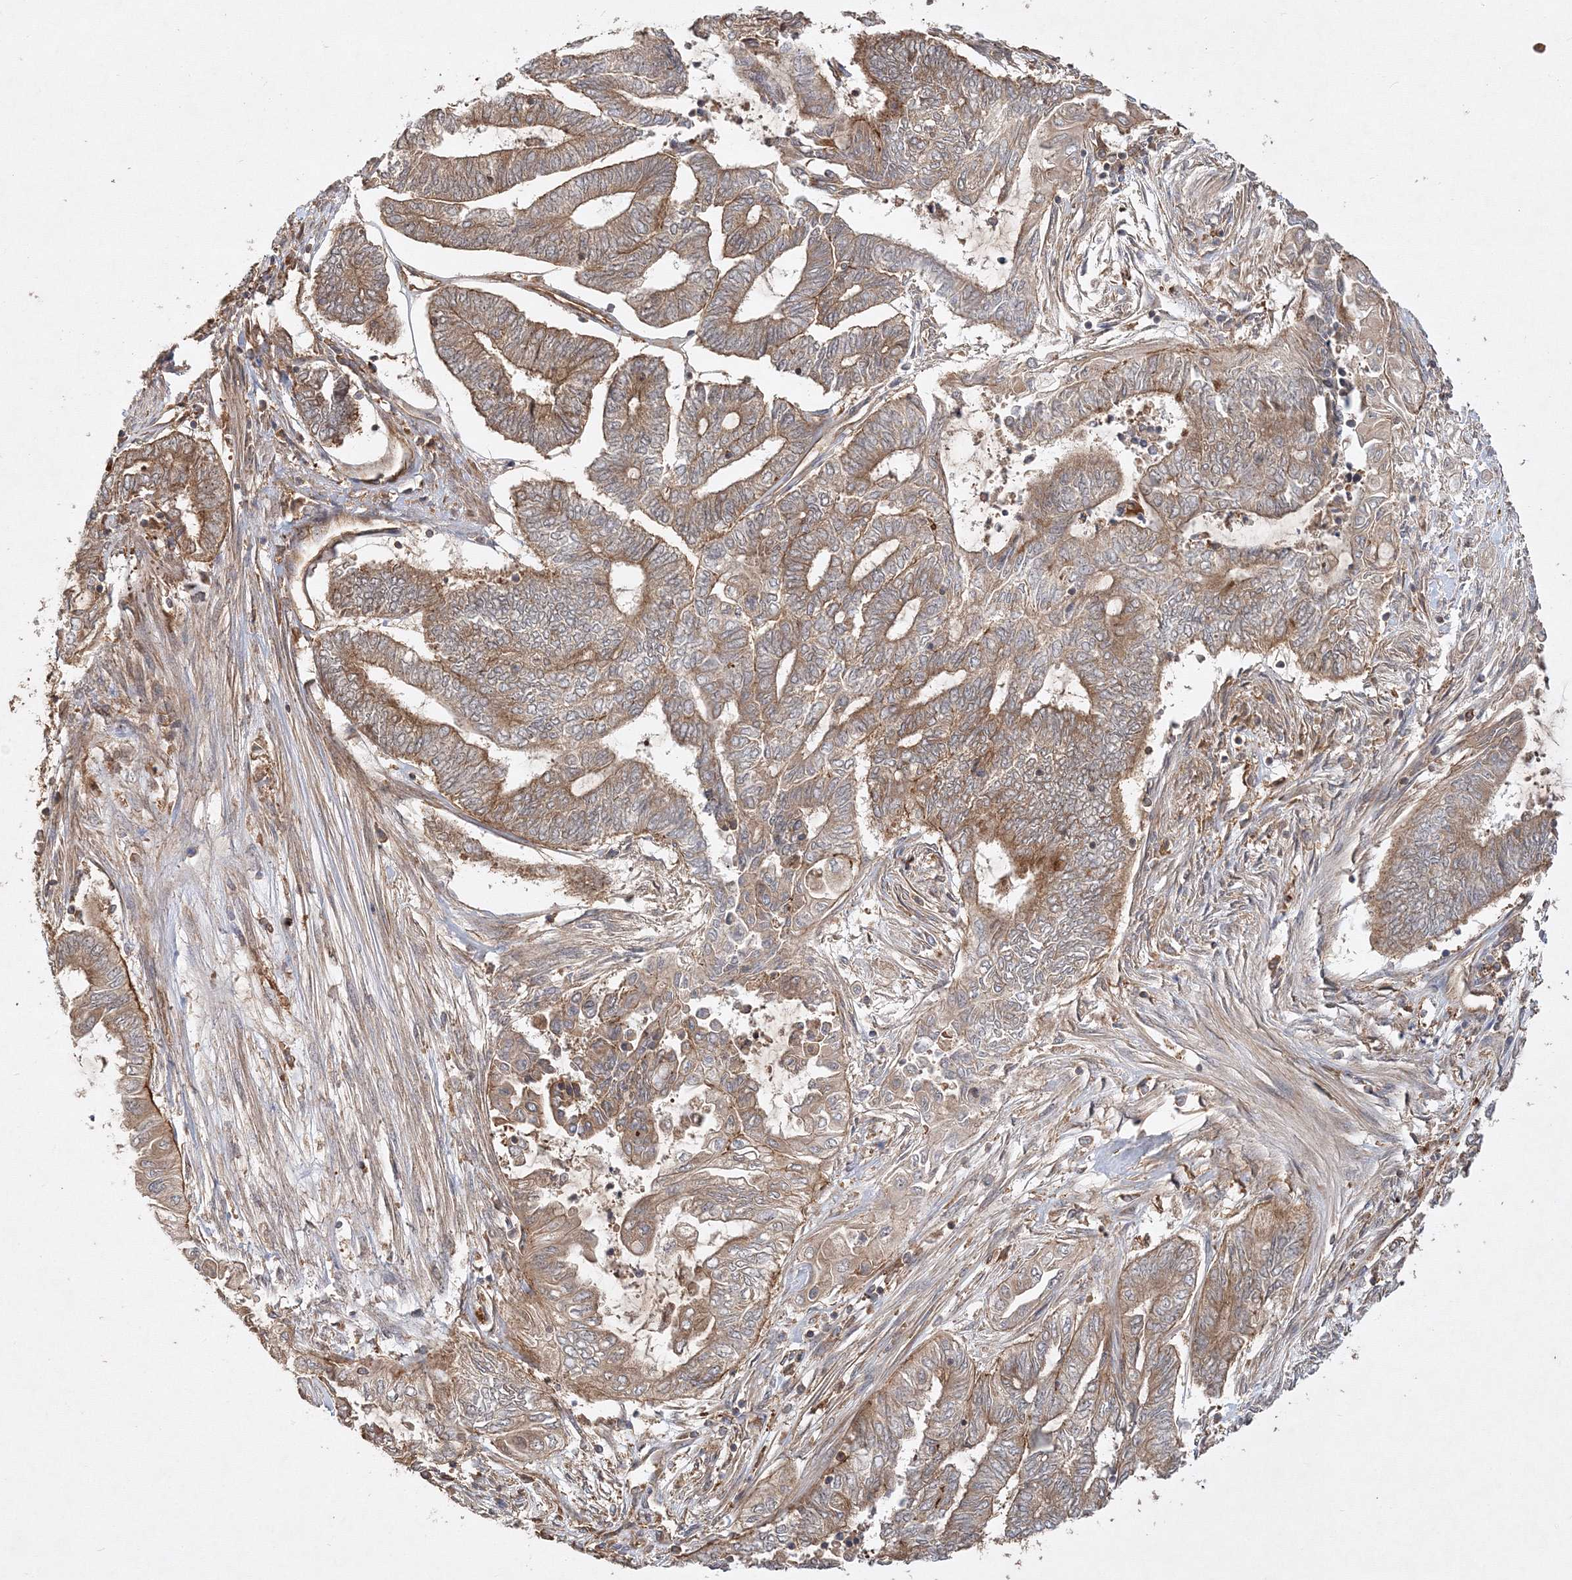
{"staining": {"intensity": "moderate", "quantity": ">75%", "location": "cytoplasmic/membranous"}, "tissue": "endometrial cancer", "cell_type": "Tumor cells", "image_type": "cancer", "snomed": [{"axis": "morphology", "description": "Adenocarcinoma, NOS"}, {"axis": "topography", "description": "Uterus"}, {"axis": "topography", "description": "Endometrium"}], "caption": "Endometrial cancer (adenocarcinoma) stained for a protein (brown) displays moderate cytoplasmic/membranous positive expression in approximately >75% of tumor cells.", "gene": "WDR37", "patient": {"sex": "female", "age": 70}}